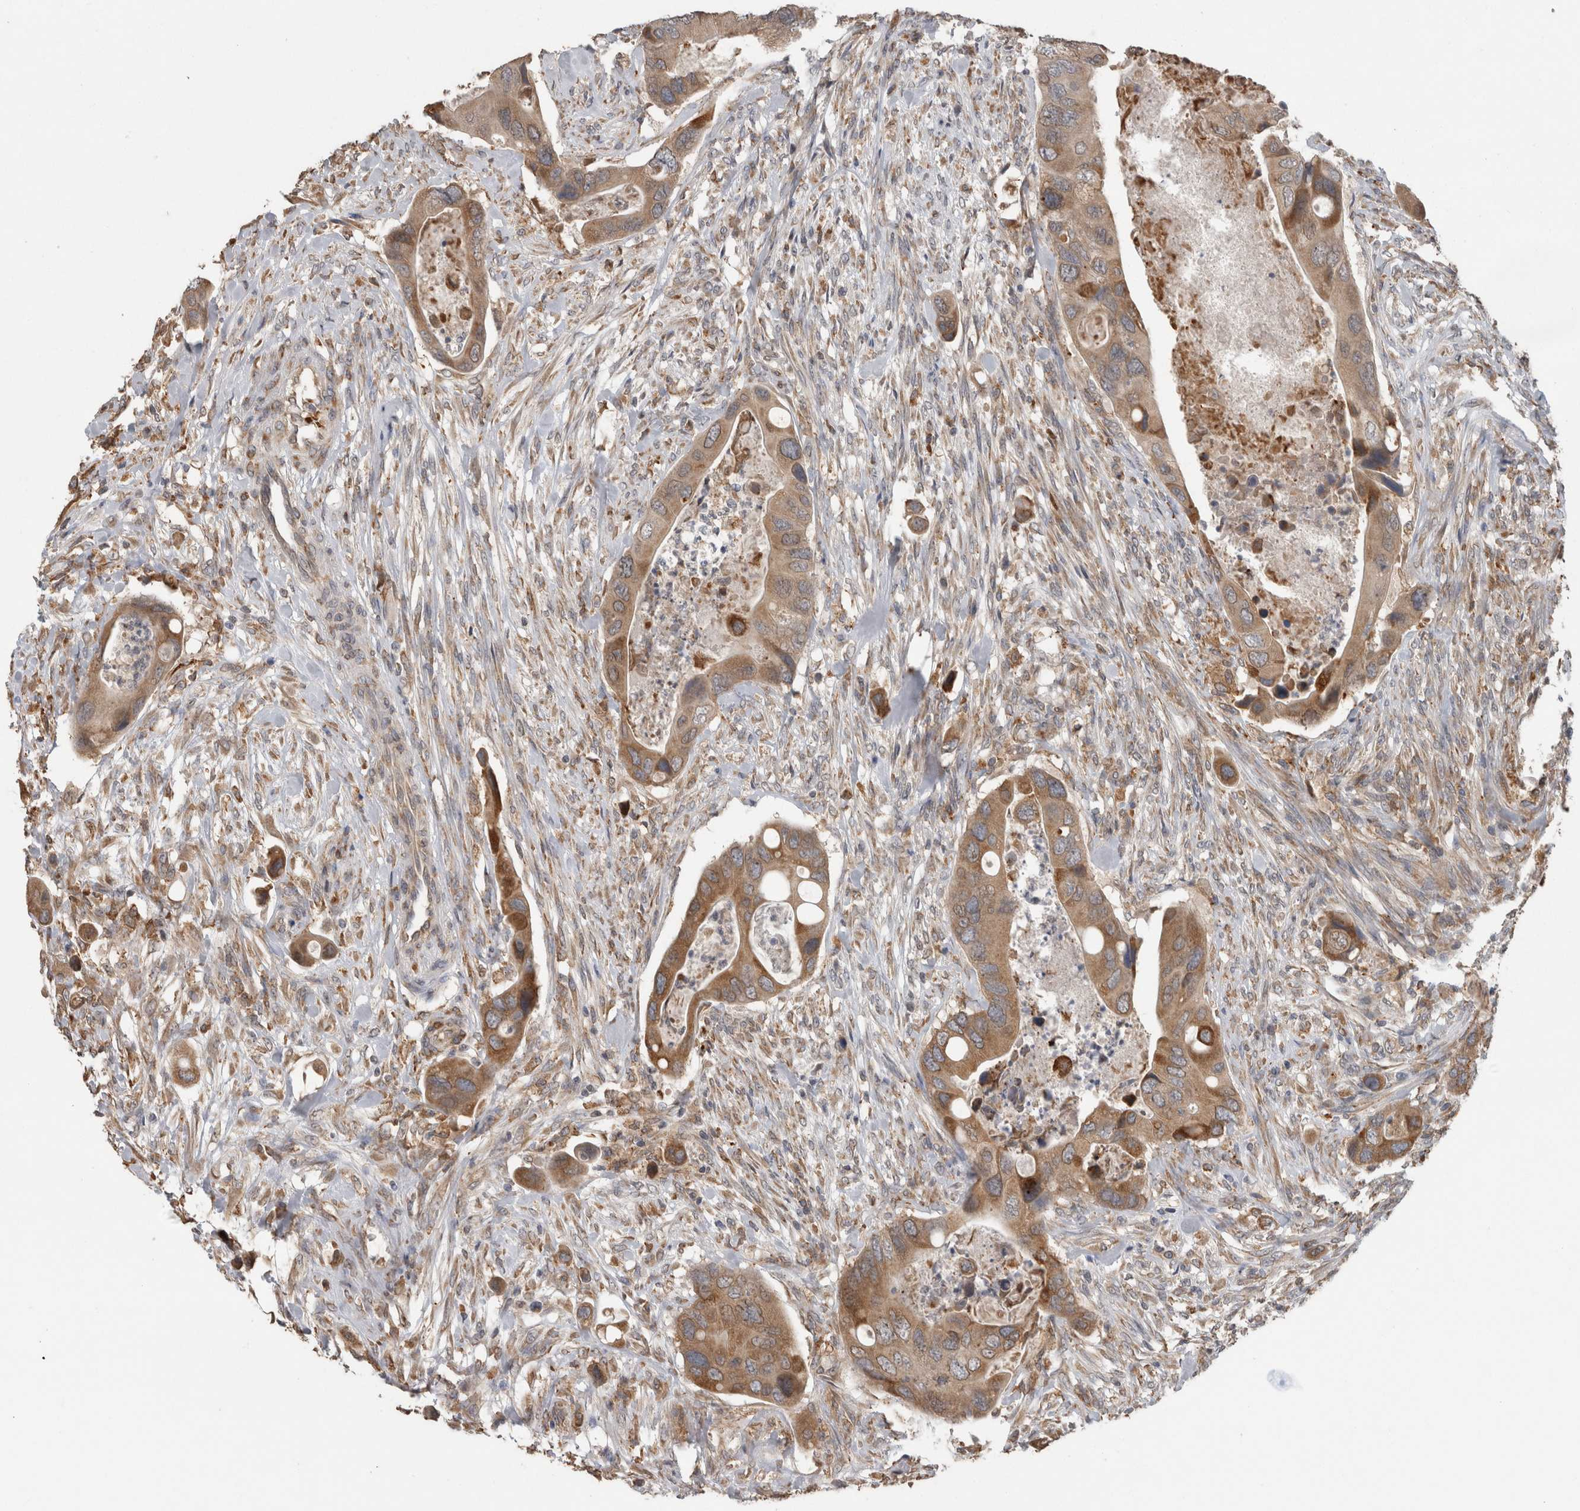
{"staining": {"intensity": "strong", "quantity": ">75%", "location": "cytoplasmic/membranous"}, "tissue": "colorectal cancer", "cell_type": "Tumor cells", "image_type": "cancer", "snomed": [{"axis": "morphology", "description": "Adenocarcinoma, NOS"}, {"axis": "topography", "description": "Rectum"}], "caption": "There is high levels of strong cytoplasmic/membranous staining in tumor cells of colorectal cancer, as demonstrated by immunohistochemical staining (brown color).", "gene": "ADGRL3", "patient": {"sex": "female", "age": 57}}